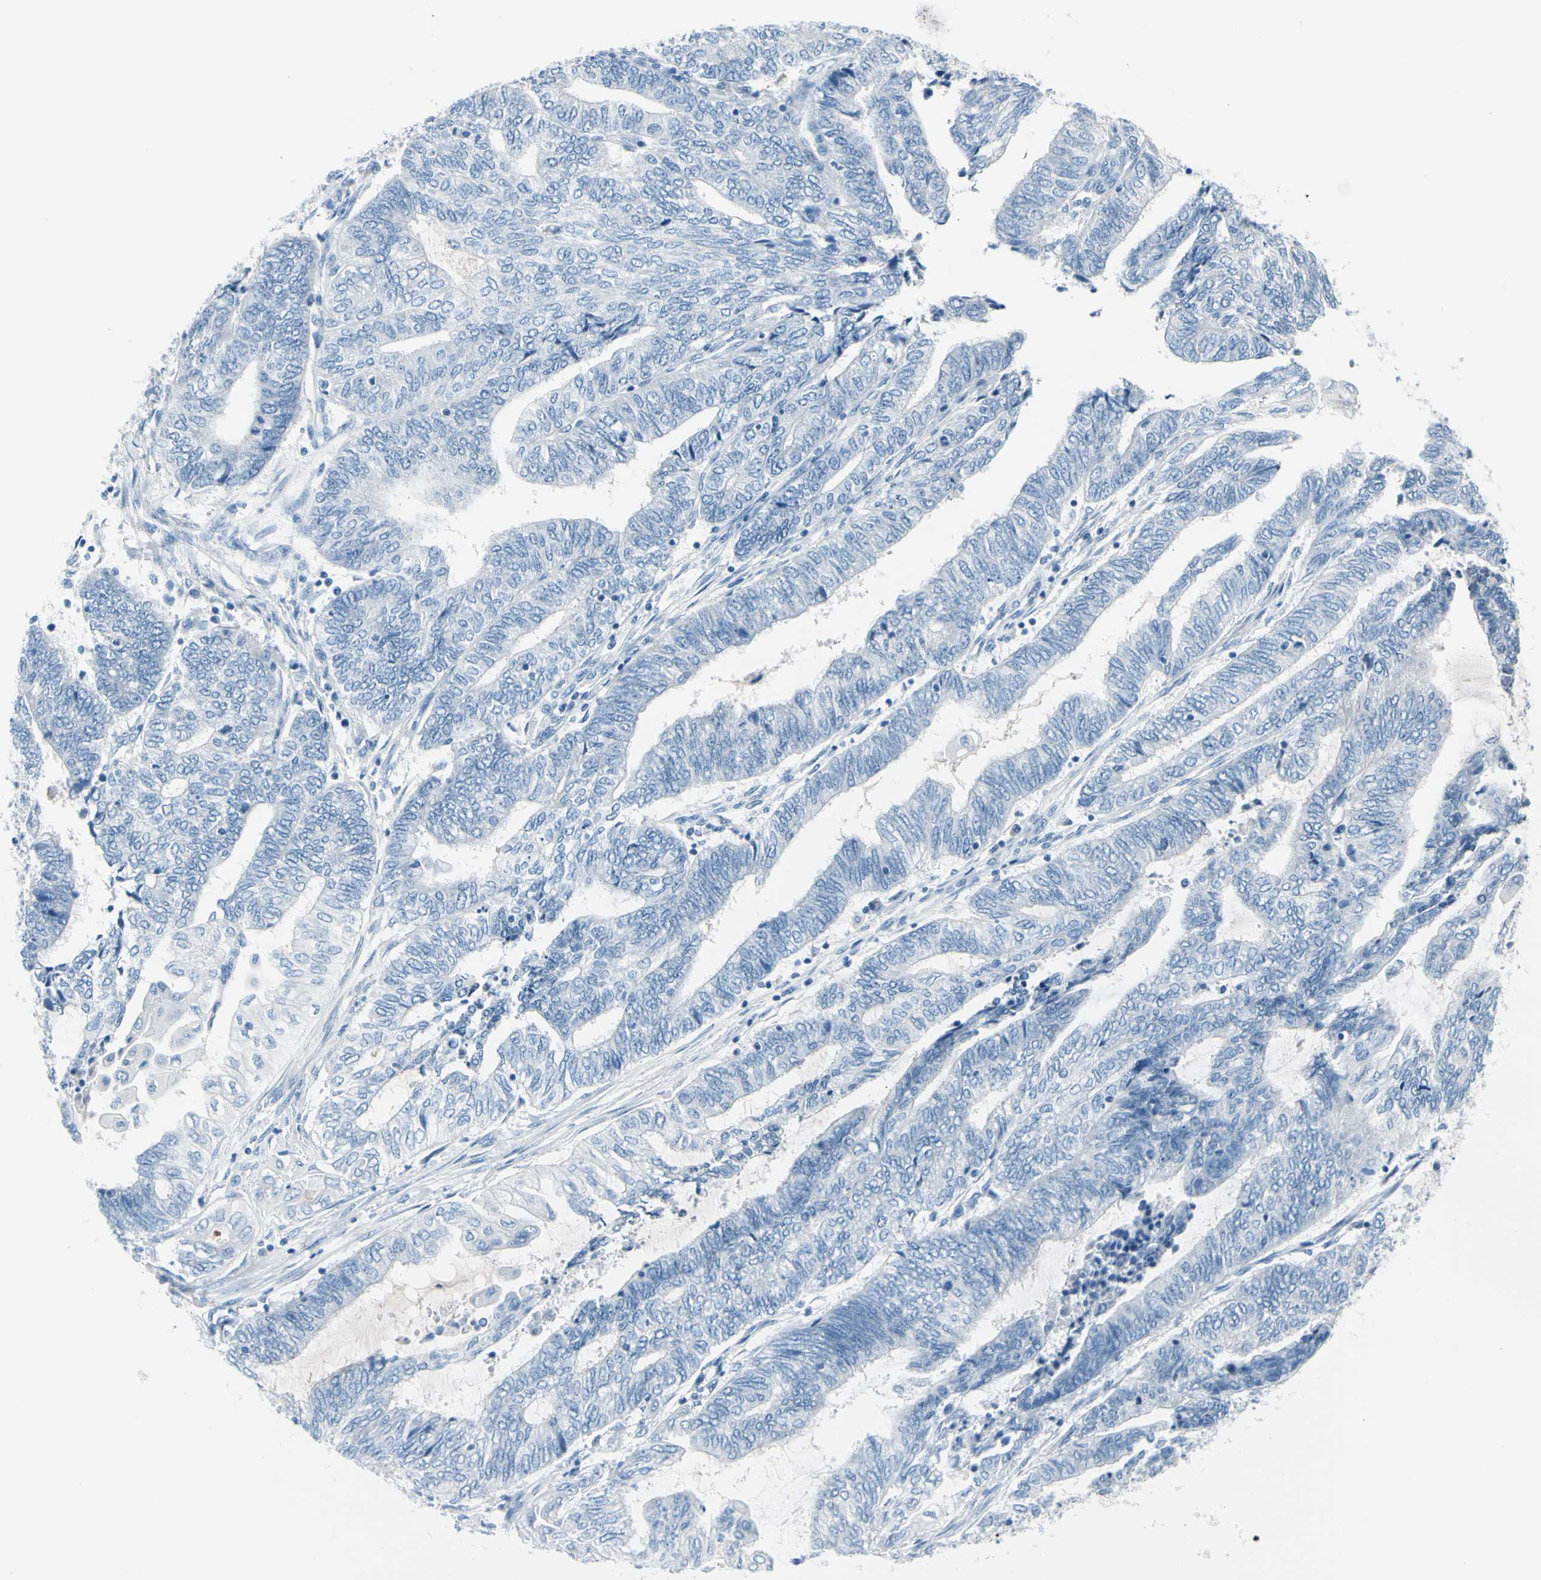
{"staining": {"intensity": "negative", "quantity": "none", "location": "none"}, "tissue": "endometrial cancer", "cell_type": "Tumor cells", "image_type": "cancer", "snomed": [{"axis": "morphology", "description": "Adenocarcinoma, NOS"}, {"axis": "topography", "description": "Uterus"}, {"axis": "topography", "description": "Endometrium"}], "caption": "This is a photomicrograph of IHC staining of endometrial cancer, which shows no staining in tumor cells.", "gene": "TPO", "patient": {"sex": "female", "age": 70}}